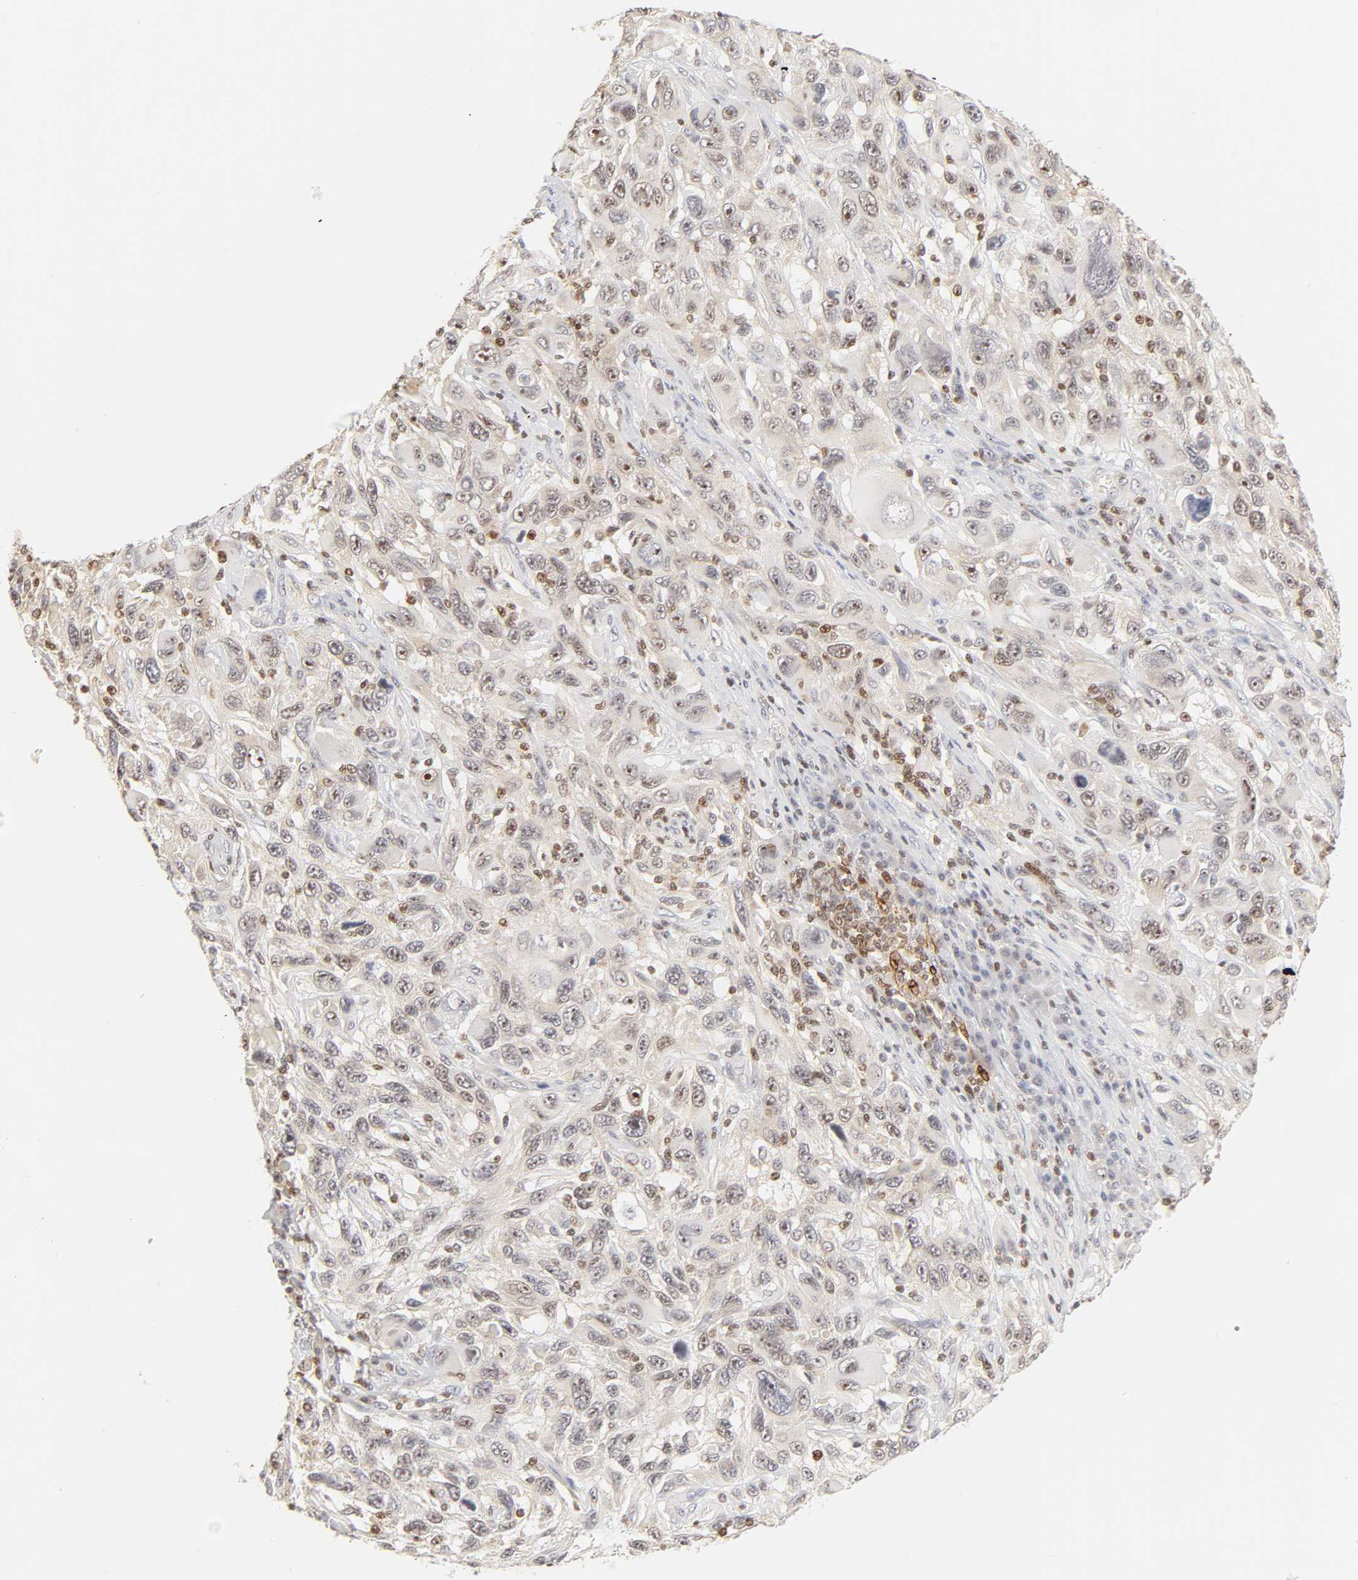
{"staining": {"intensity": "weak", "quantity": "25%-75%", "location": "cytoplasmic/membranous,nuclear"}, "tissue": "melanoma", "cell_type": "Tumor cells", "image_type": "cancer", "snomed": [{"axis": "morphology", "description": "Malignant melanoma, NOS"}, {"axis": "topography", "description": "Skin"}], "caption": "Immunohistochemistry (IHC) staining of malignant melanoma, which demonstrates low levels of weak cytoplasmic/membranous and nuclear staining in approximately 25%-75% of tumor cells indicating weak cytoplasmic/membranous and nuclear protein positivity. The staining was performed using DAB (3,3'-diaminobenzidine) (brown) for protein detection and nuclei were counterstained in hematoxylin (blue).", "gene": "KIF2A", "patient": {"sex": "male", "age": 53}}